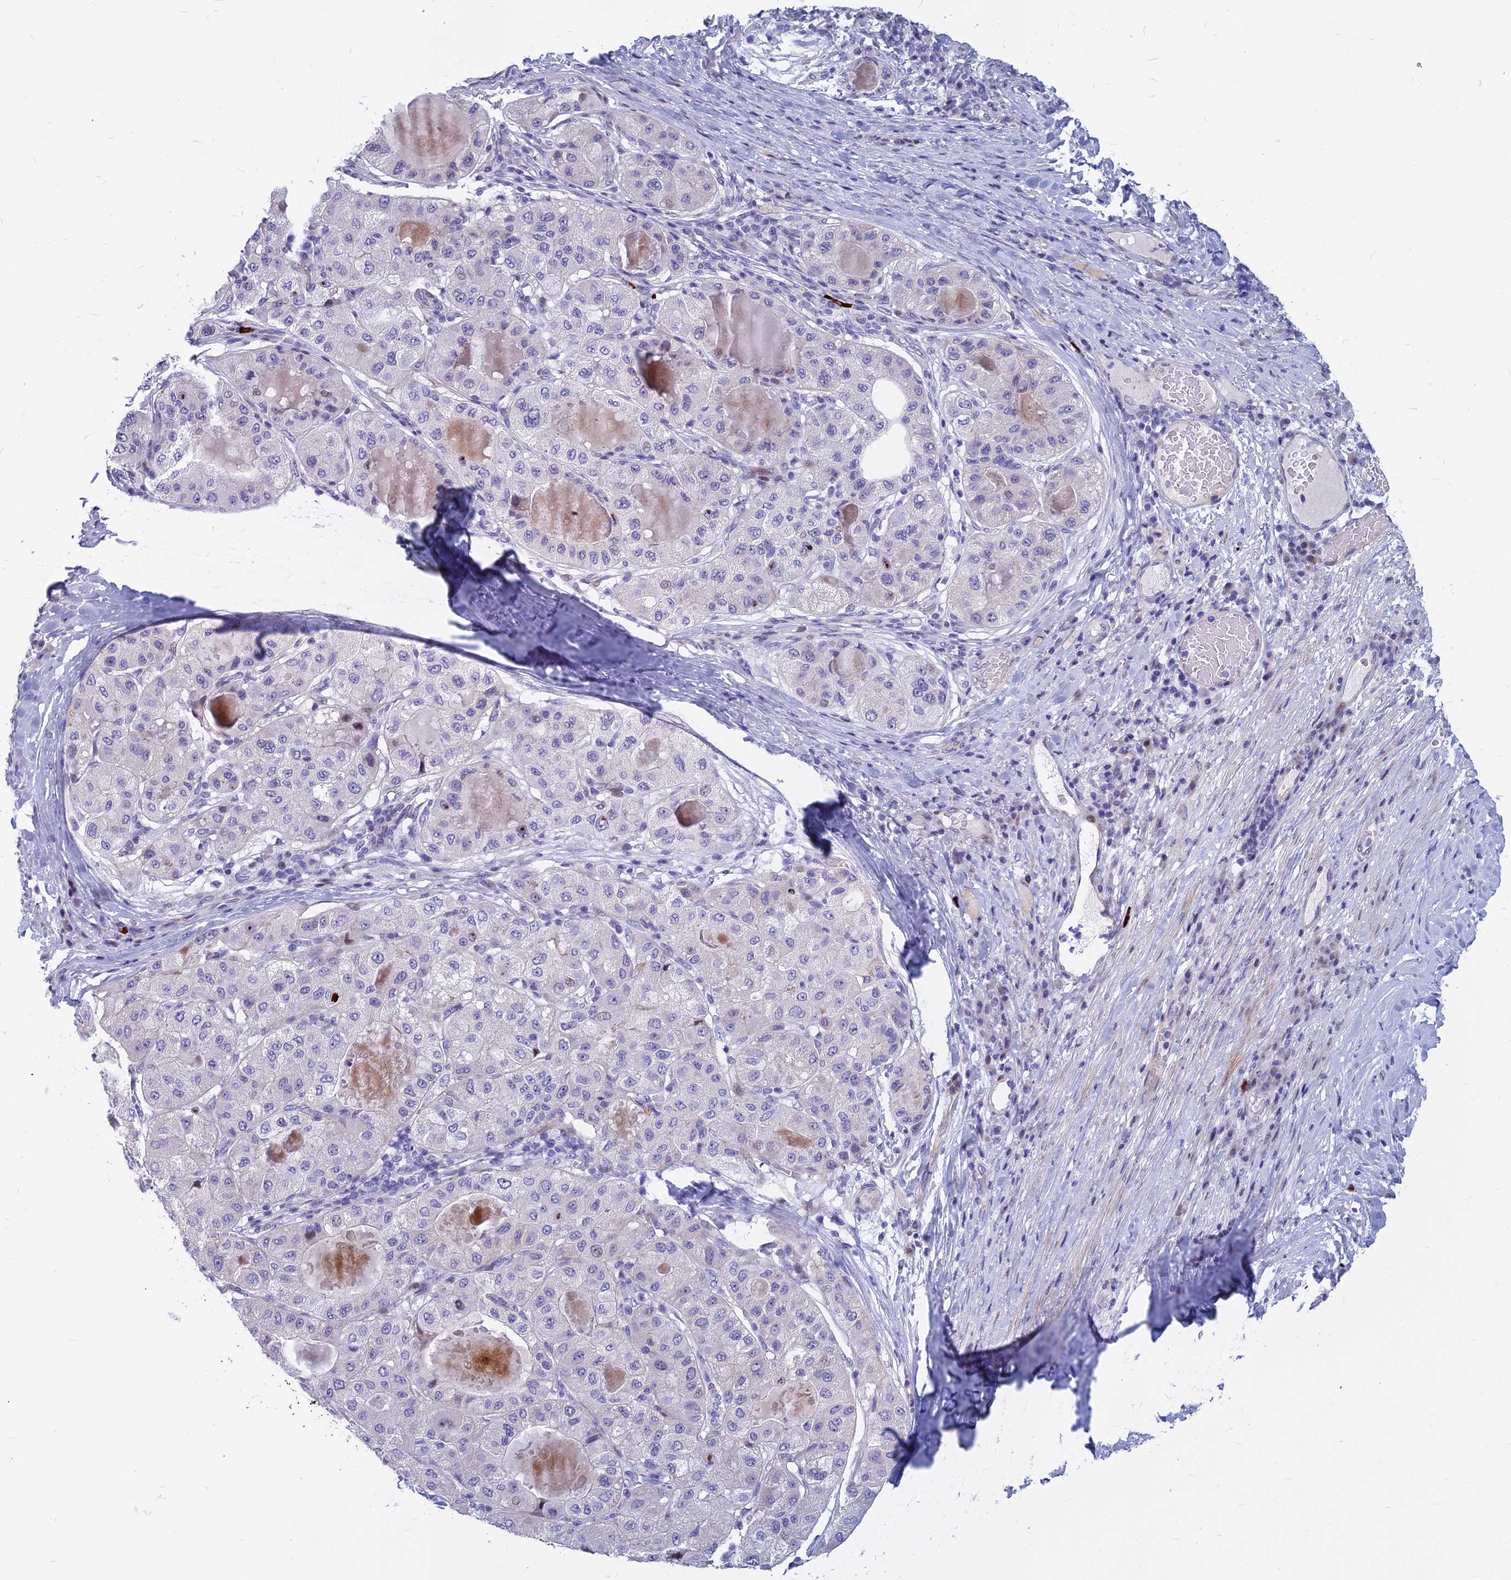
{"staining": {"intensity": "negative", "quantity": "none", "location": "none"}, "tissue": "liver cancer", "cell_type": "Tumor cells", "image_type": "cancer", "snomed": [{"axis": "morphology", "description": "Carcinoma, Hepatocellular, NOS"}, {"axis": "topography", "description": "Liver"}], "caption": "Hepatocellular carcinoma (liver) was stained to show a protein in brown. There is no significant staining in tumor cells.", "gene": "MYBPC2", "patient": {"sex": "male", "age": 80}}